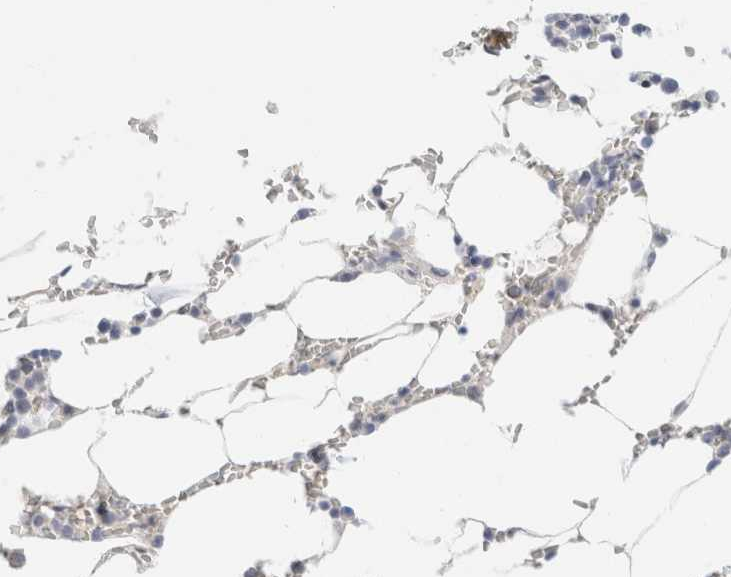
{"staining": {"intensity": "negative", "quantity": "none", "location": "none"}, "tissue": "bone marrow", "cell_type": "Hematopoietic cells", "image_type": "normal", "snomed": [{"axis": "morphology", "description": "Normal tissue, NOS"}, {"axis": "topography", "description": "Bone marrow"}], "caption": "High power microscopy histopathology image of an immunohistochemistry (IHC) image of benign bone marrow, revealing no significant positivity in hematopoietic cells. The staining is performed using DAB brown chromogen with nuclei counter-stained in using hematoxylin.", "gene": "KRT20", "patient": {"sex": "male", "age": 70}}